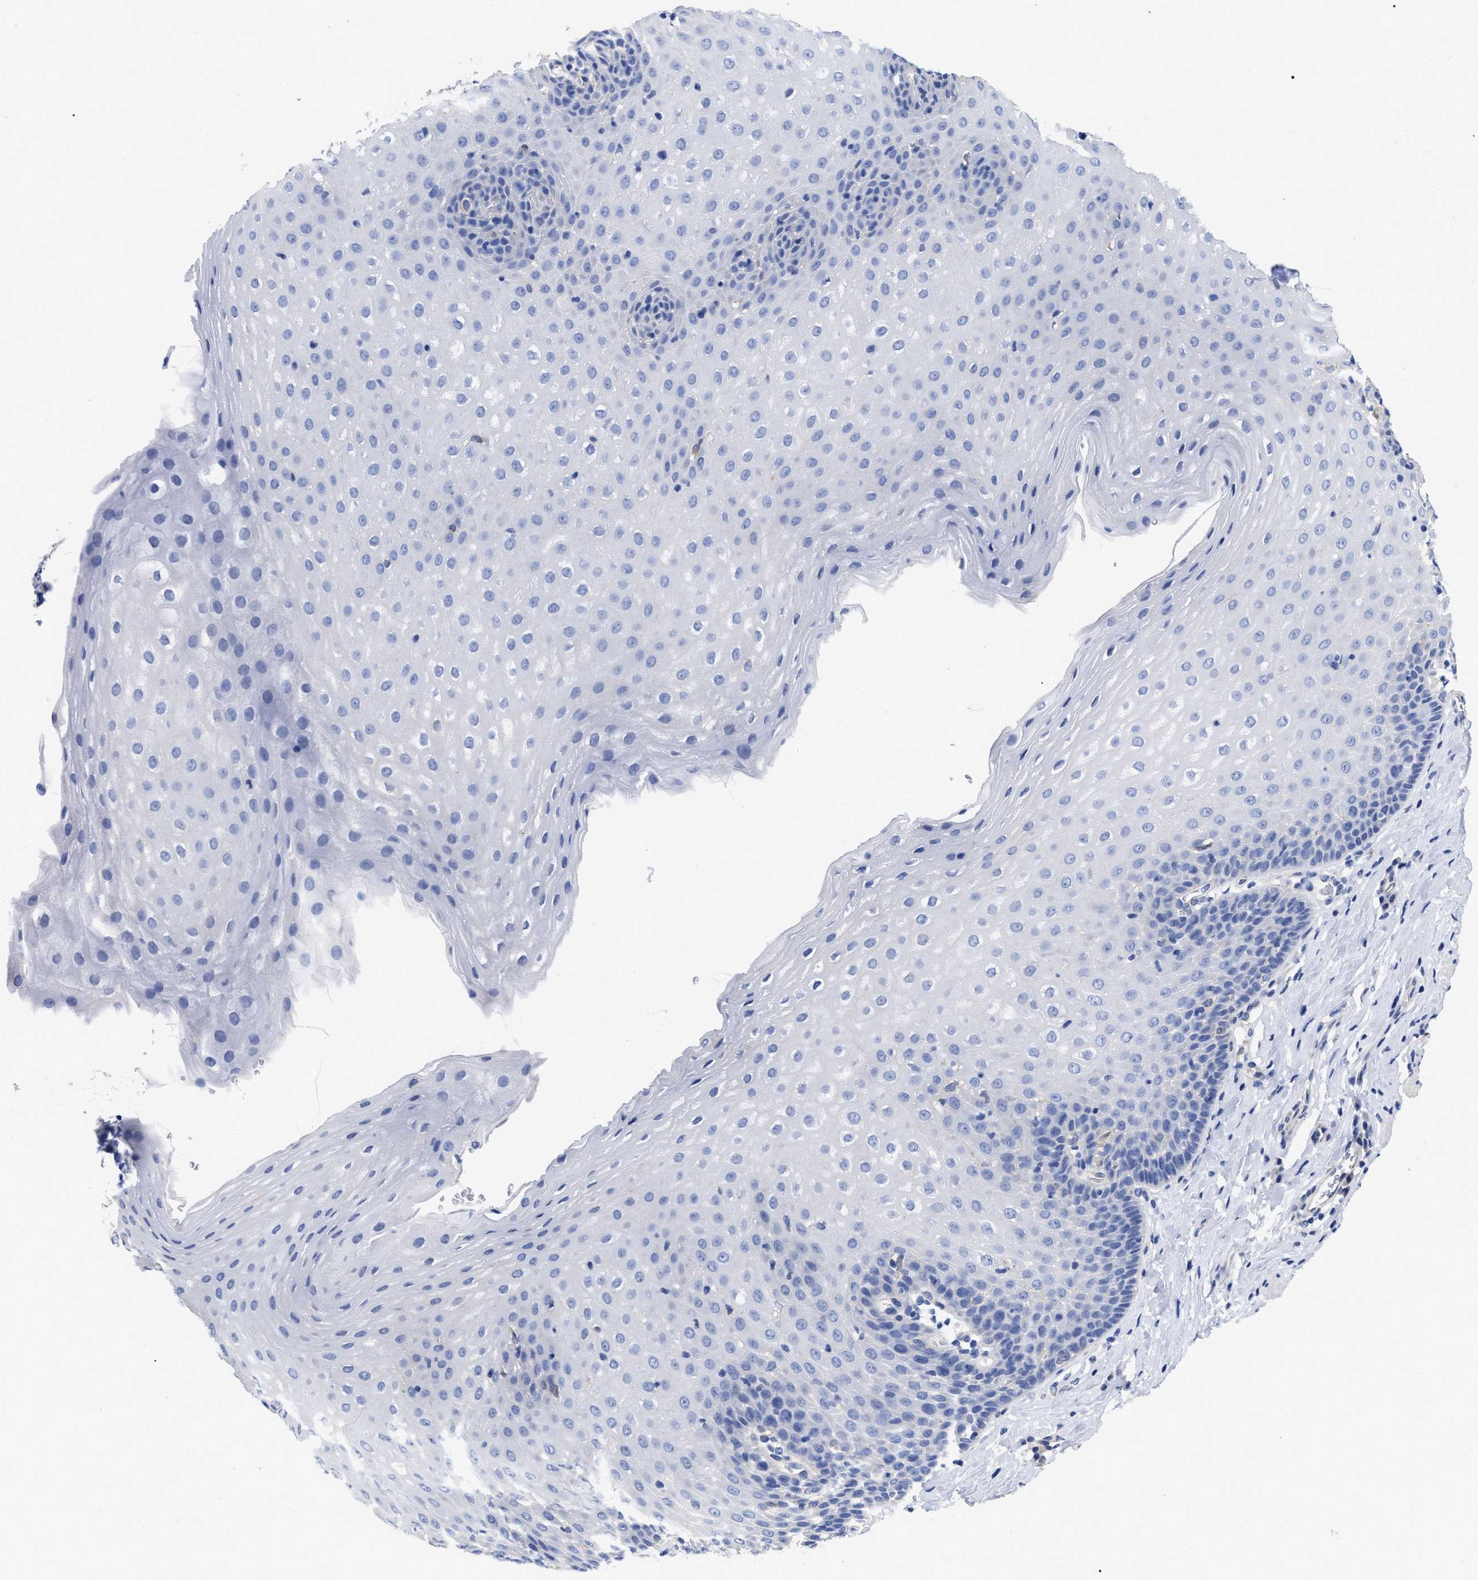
{"staining": {"intensity": "negative", "quantity": "none", "location": "none"}, "tissue": "esophagus", "cell_type": "Squamous epithelial cells", "image_type": "normal", "snomed": [{"axis": "morphology", "description": "Normal tissue, NOS"}, {"axis": "topography", "description": "Esophagus"}], "caption": "The image demonstrates no significant expression in squamous epithelial cells of esophagus. (Immunohistochemistry, brightfield microscopy, high magnification).", "gene": "IRAG2", "patient": {"sex": "female", "age": 61}}